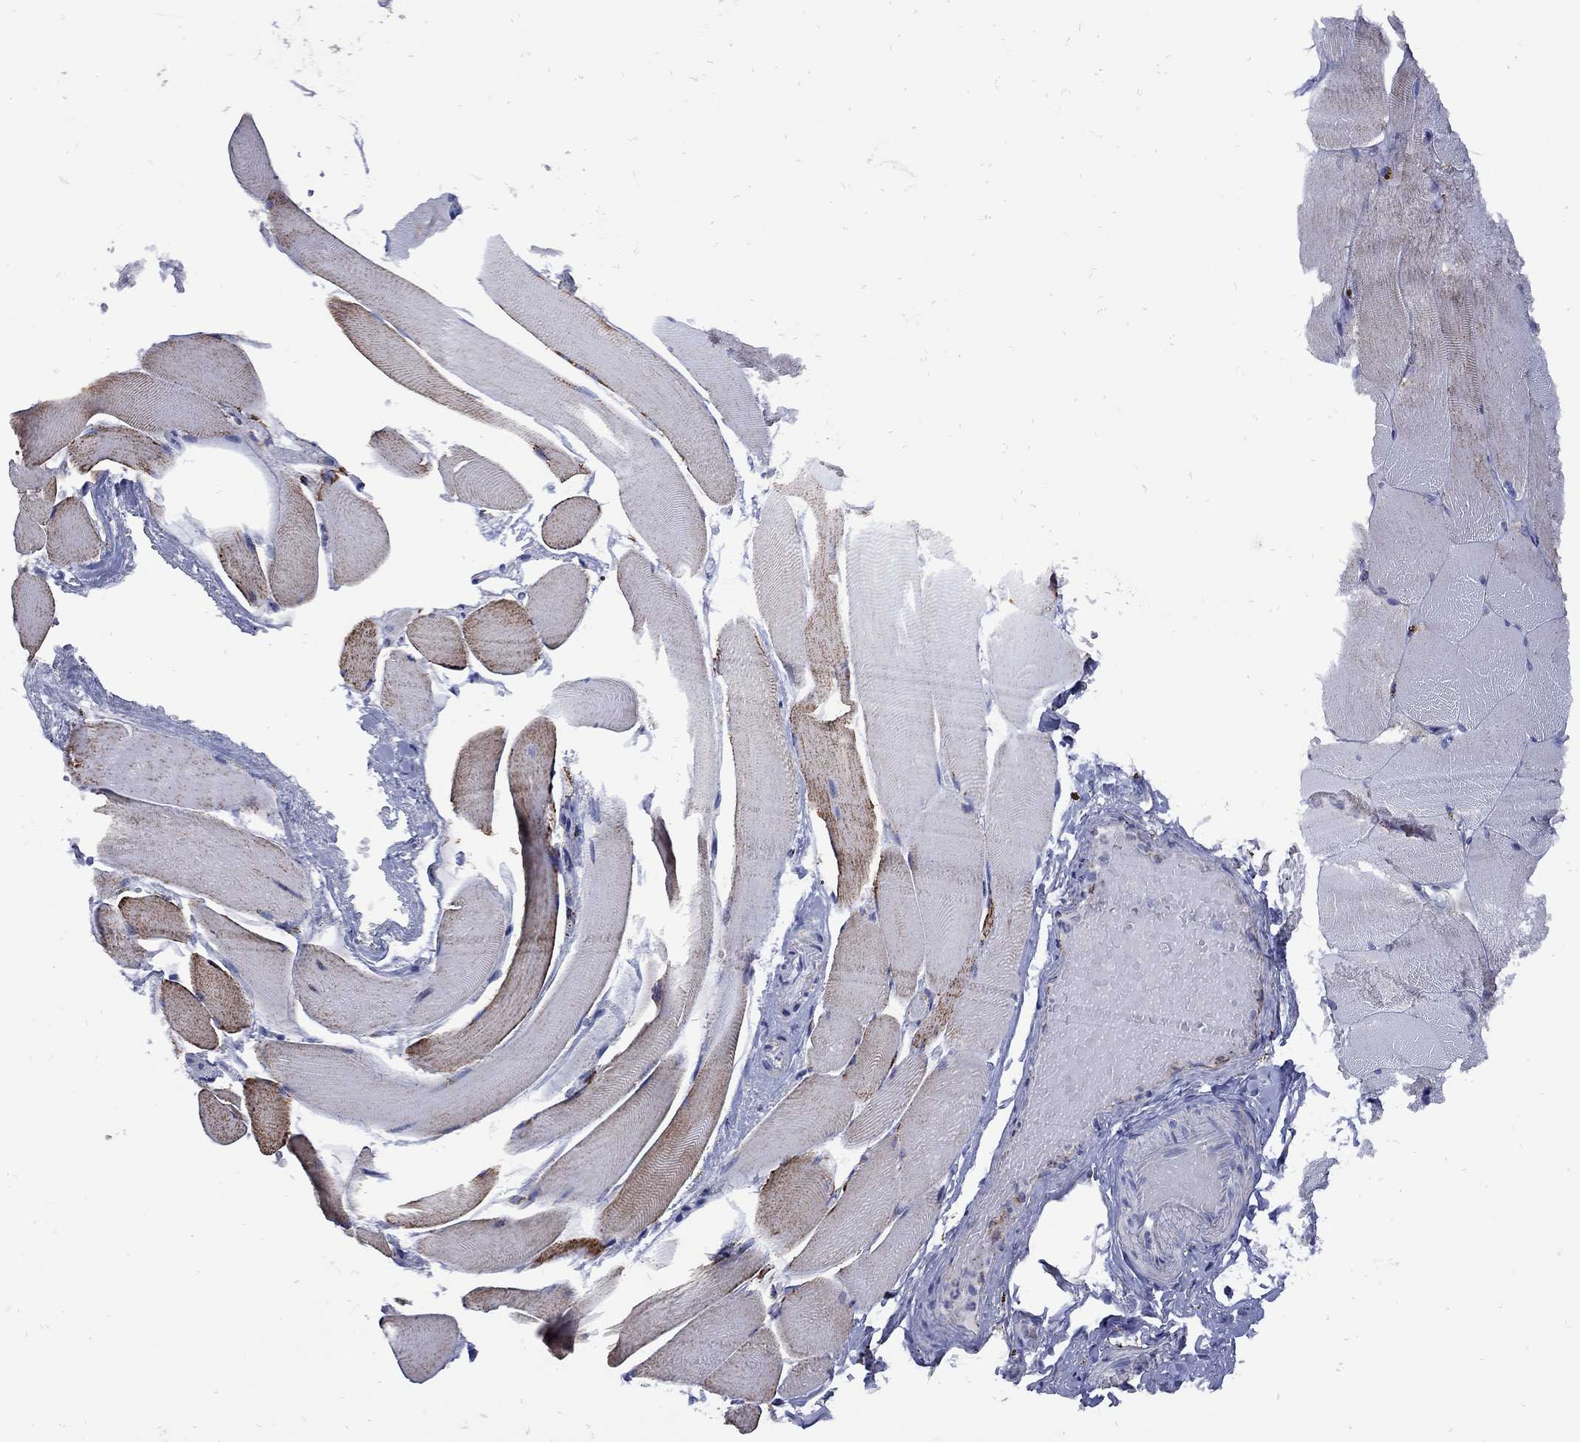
{"staining": {"intensity": "moderate", "quantity": "<25%", "location": "cytoplasmic/membranous"}, "tissue": "skeletal muscle", "cell_type": "Myocytes", "image_type": "normal", "snomed": [{"axis": "morphology", "description": "Normal tissue, NOS"}, {"axis": "topography", "description": "Skeletal muscle"}], "caption": "This is an image of immunohistochemistry (IHC) staining of unremarkable skeletal muscle, which shows moderate positivity in the cytoplasmic/membranous of myocytes.", "gene": "SESTD1", "patient": {"sex": "female", "age": 37}}